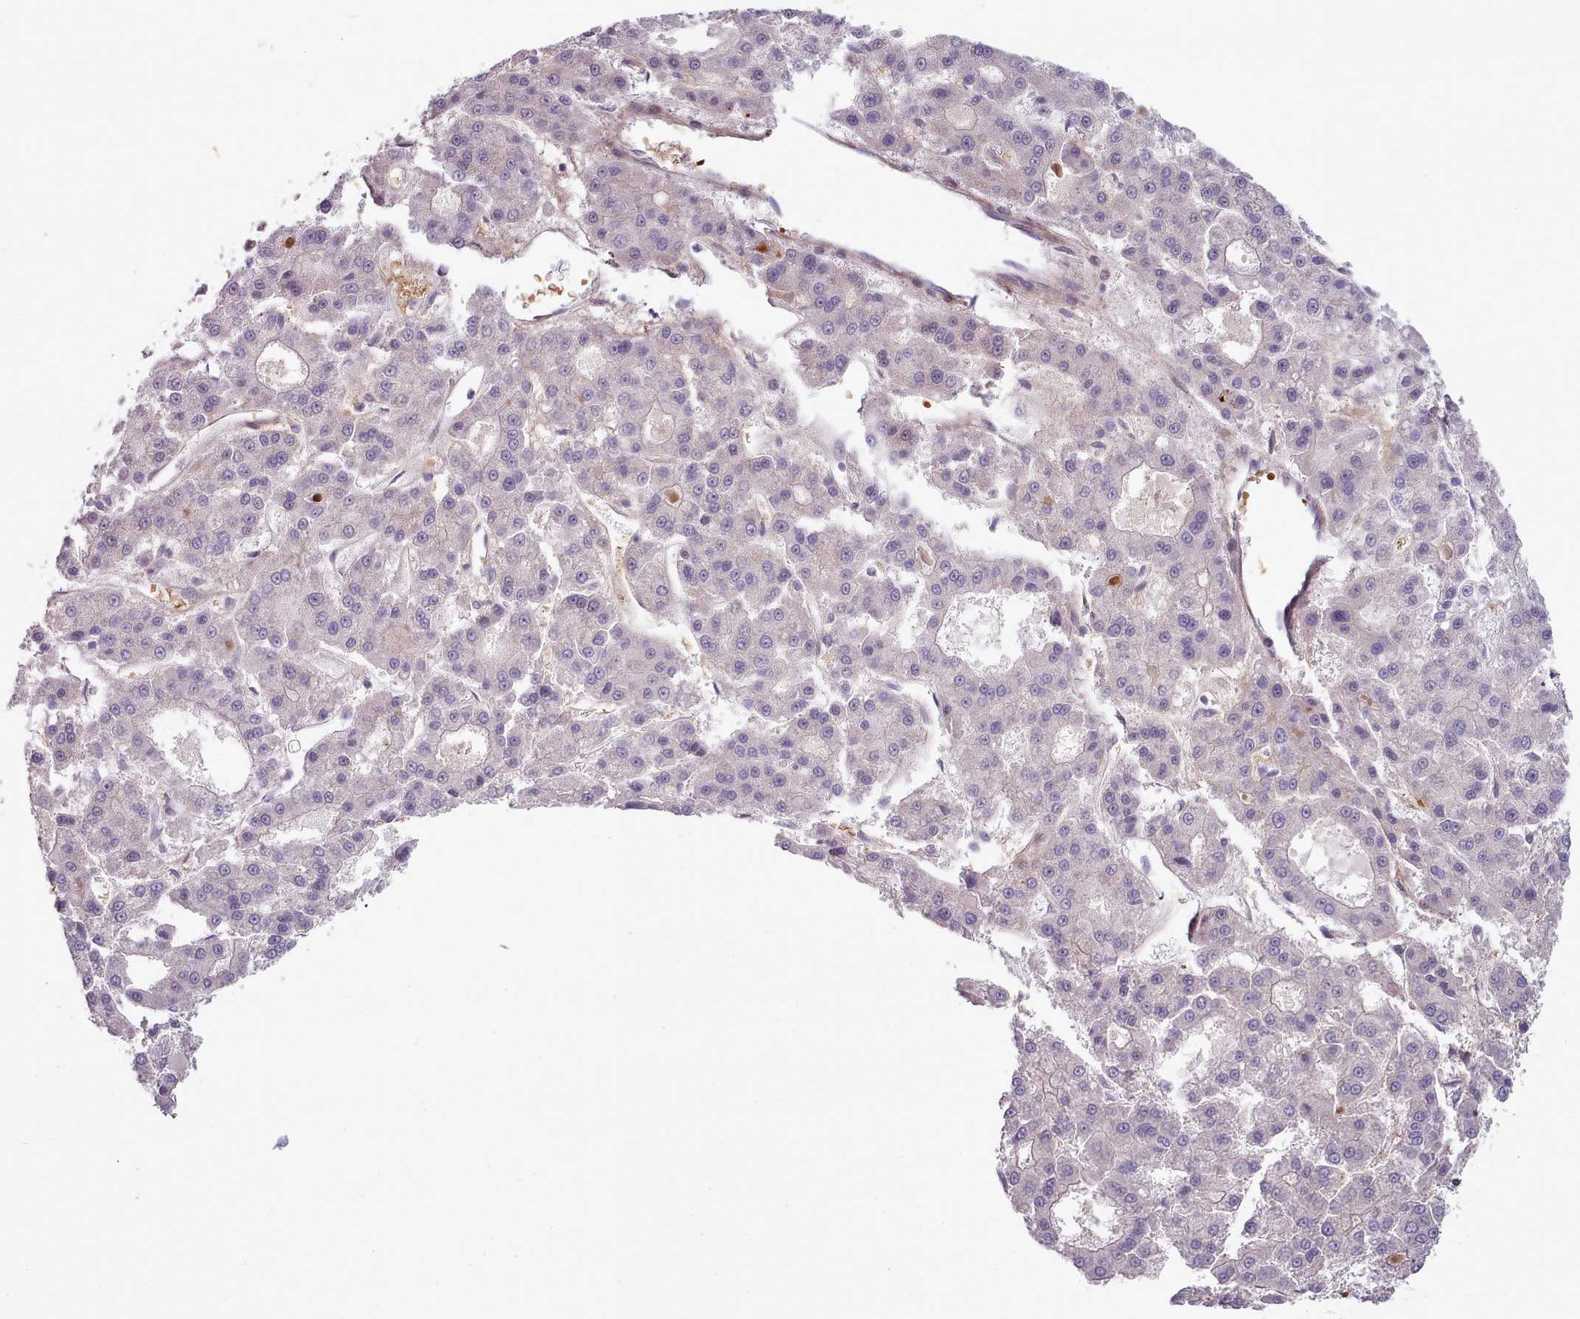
{"staining": {"intensity": "negative", "quantity": "none", "location": "none"}, "tissue": "liver cancer", "cell_type": "Tumor cells", "image_type": "cancer", "snomed": [{"axis": "morphology", "description": "Carcinoma, Hepatocellular, NOS"}, {"axis": "topography", "description": "Liver"}], "caption": "This is a micrograph of immunohistochemistry (IHC) staining of hepatocellular carcinoma (liver), which shows no positivity in tumor cells. (DAB immunohistochemistry visualized using brightfield microscopy, high magnification).", "gene": "CLNS1A", "patient": {"sex": "male", "age": 70}}